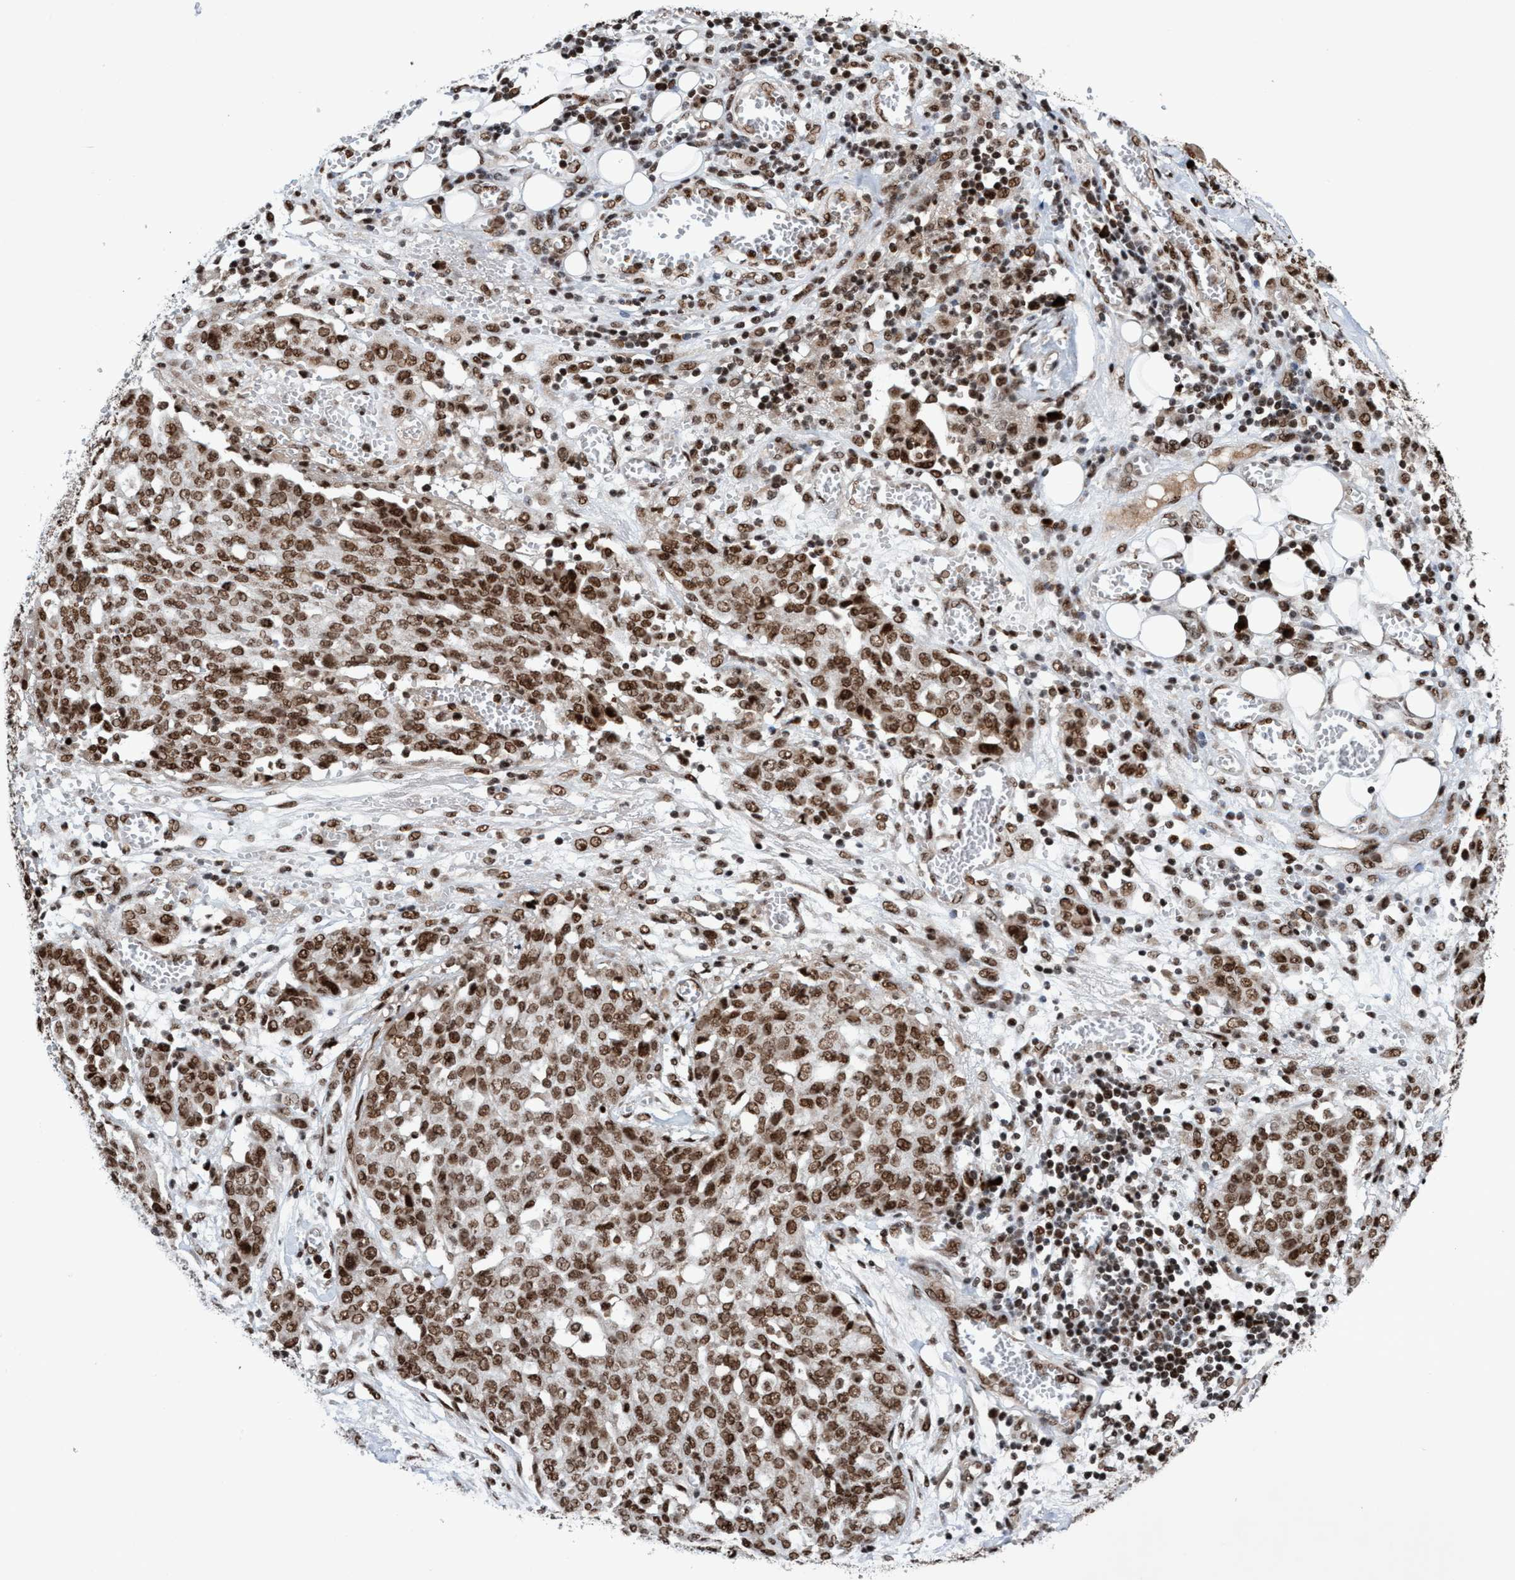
{"staining": {"intensity": "moderate", "quantity": ">75%", "location": "cytoplasmic/membranous,nuclear"}, "tissue": "ovarian cancer", "cell_type": "Tumor cells", "image_type": "cancer", "snomed": [{"axis": "morphology", "description": "Cystadenocarcinoma, serous, NOS"}, {"axis": "topography", "description": "Soft tissue"}, {"axis": "topography", "description": "Ovary"}], "caption": "This micrograph demonstrates serous cystadenocarcinoma (ovarian) stained with immunohistochemistry to label a protein in brown. The cytoplasmic/membranous and nuclear of tumor cells show moderate positivity for the protein. Nuclei are counter-stained blue.", "gene": "TOPBP1", "patient": {"sex": "female", "age": 57}}